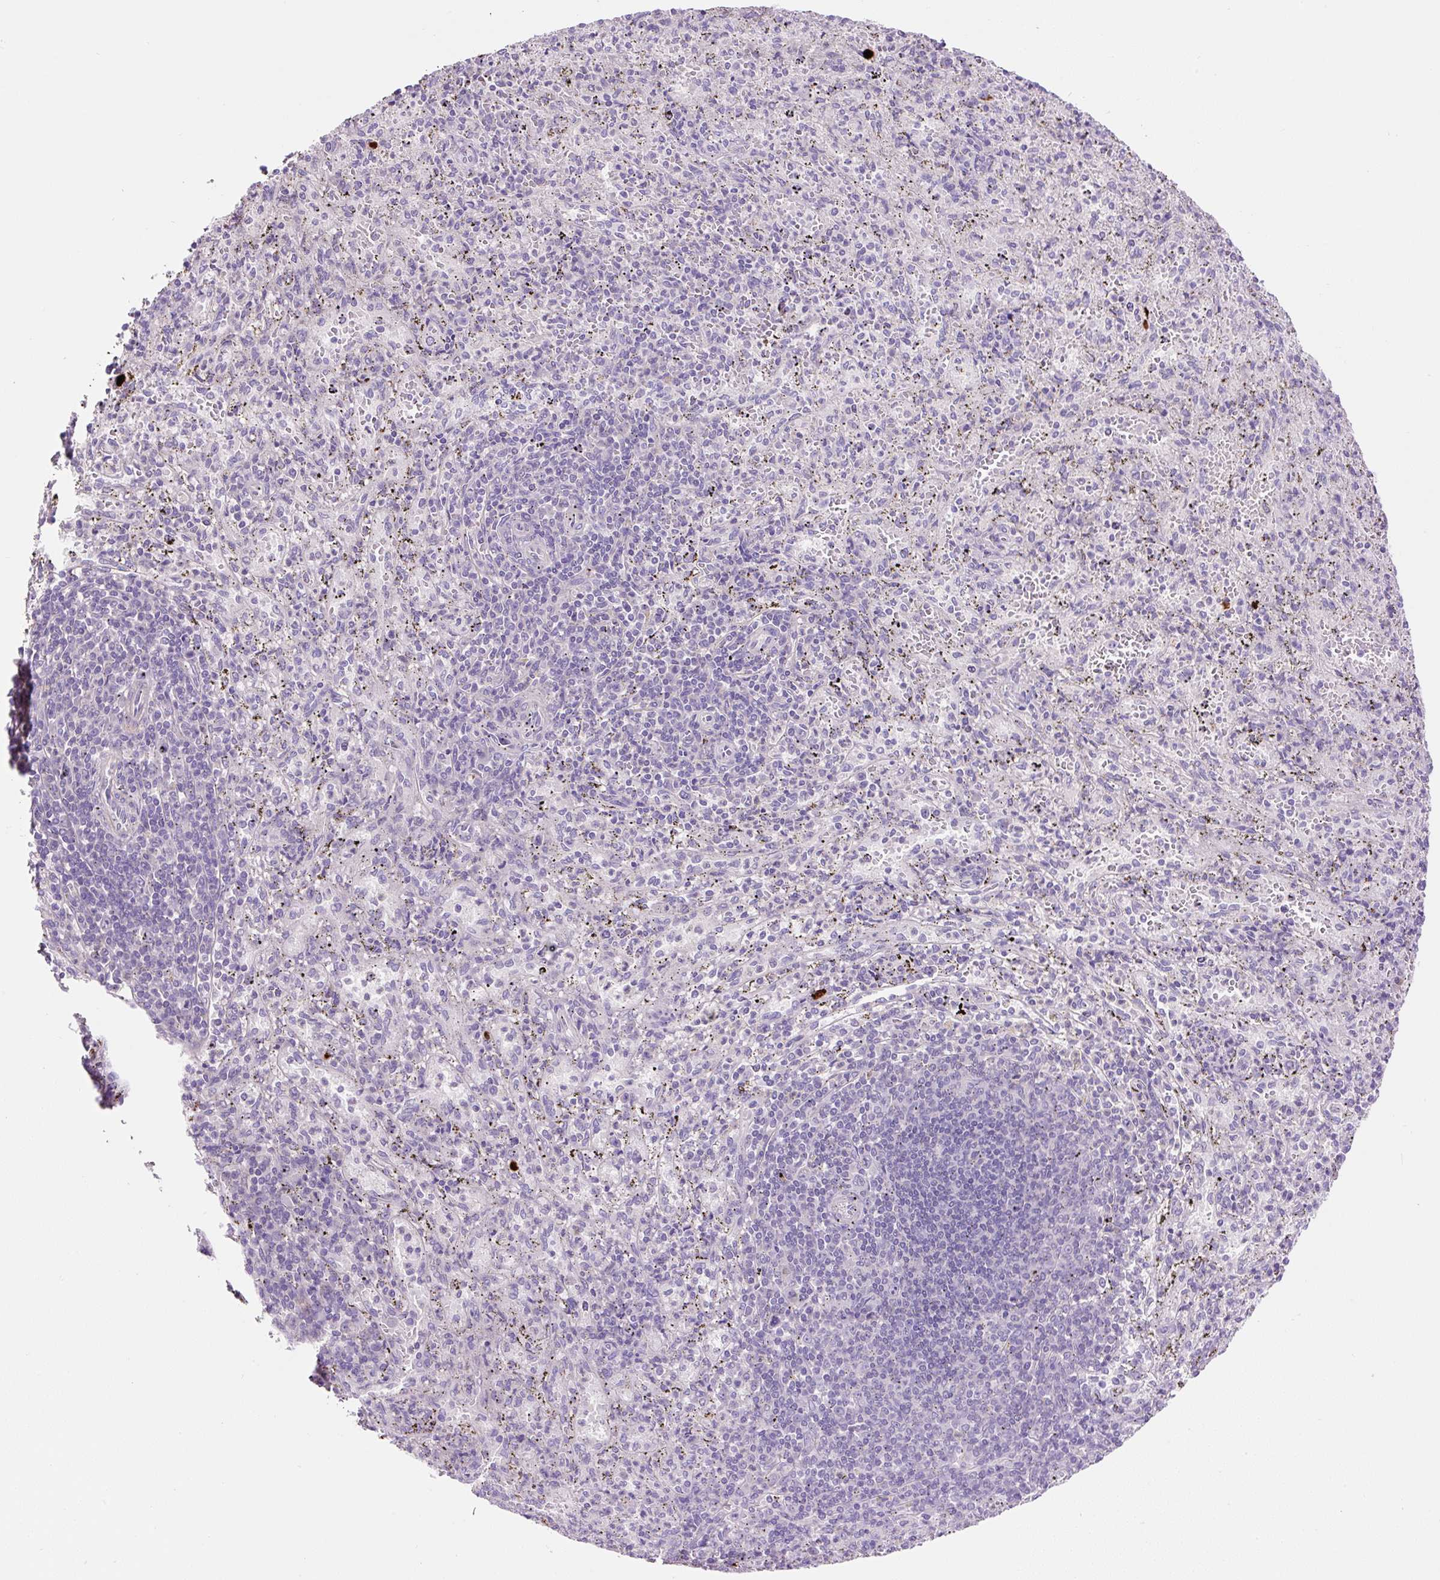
{"staining": {"intensity": "negative", "quantity": "none", "location": "none"}, "tissue": "spleen", "cell_type": "Cells in red pulp", "image_type": "normal", "snomed": [{"axis": "morphology", "description": "Normal tissue, NOS"}, {"axis": "topography", "description": "Spleen"}], "caption": "Histopathology image shows no protein staining in cells in red pulp of unremarkable spleen. The staining was performed using DAB (3,3'-diaminobenzidine) to visualize the protein expression in brown, while the nuclei were stained in blue with hematoxylin (Magnification: 20x).", "gene": "OGDHL", "patient": {"sex": "male", "age": 57}}